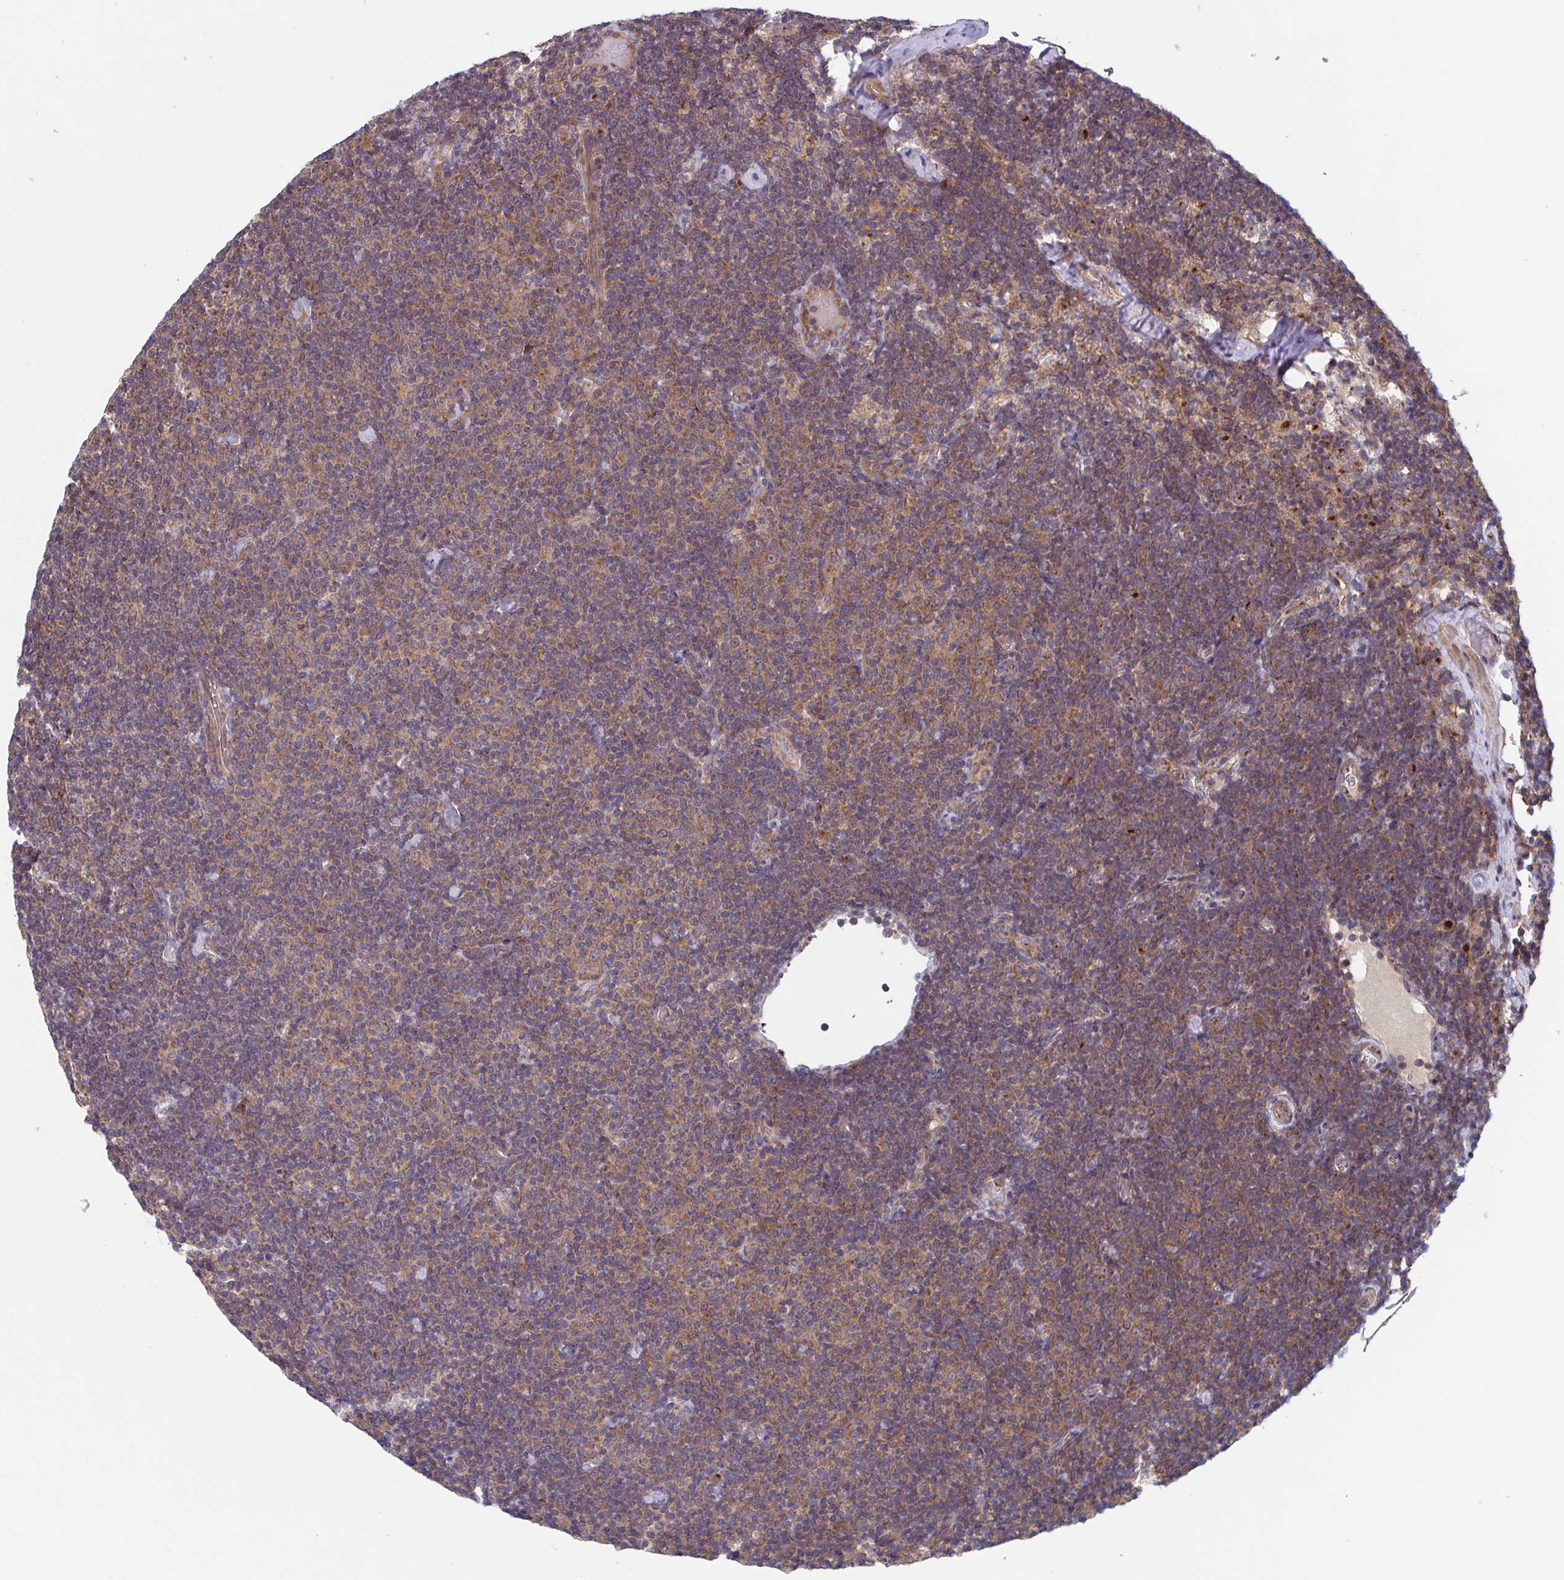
{"staining": {"intensity": "weak", "quantity": "25%-75%", "location": "cytoplasmic/membranous"}, "tissue": "lymphoma", "cell_type": "Tumor cells", "image_type": "cancer", "snomed": [{"axis": "morphology", "description": "Malignant lymphoma, non-Hodgkin's type, Low grade"}, {"axis": "topography", "description": "Lymph node"}], "caption": "High-power microscopy captured an IHC image of lymphoma, revealing weak cytoplasmic/membranous expression in about 25%-75% of tumor cells.", "gene": "COPB1", "patient": {"sex": "male", "age": 81}}